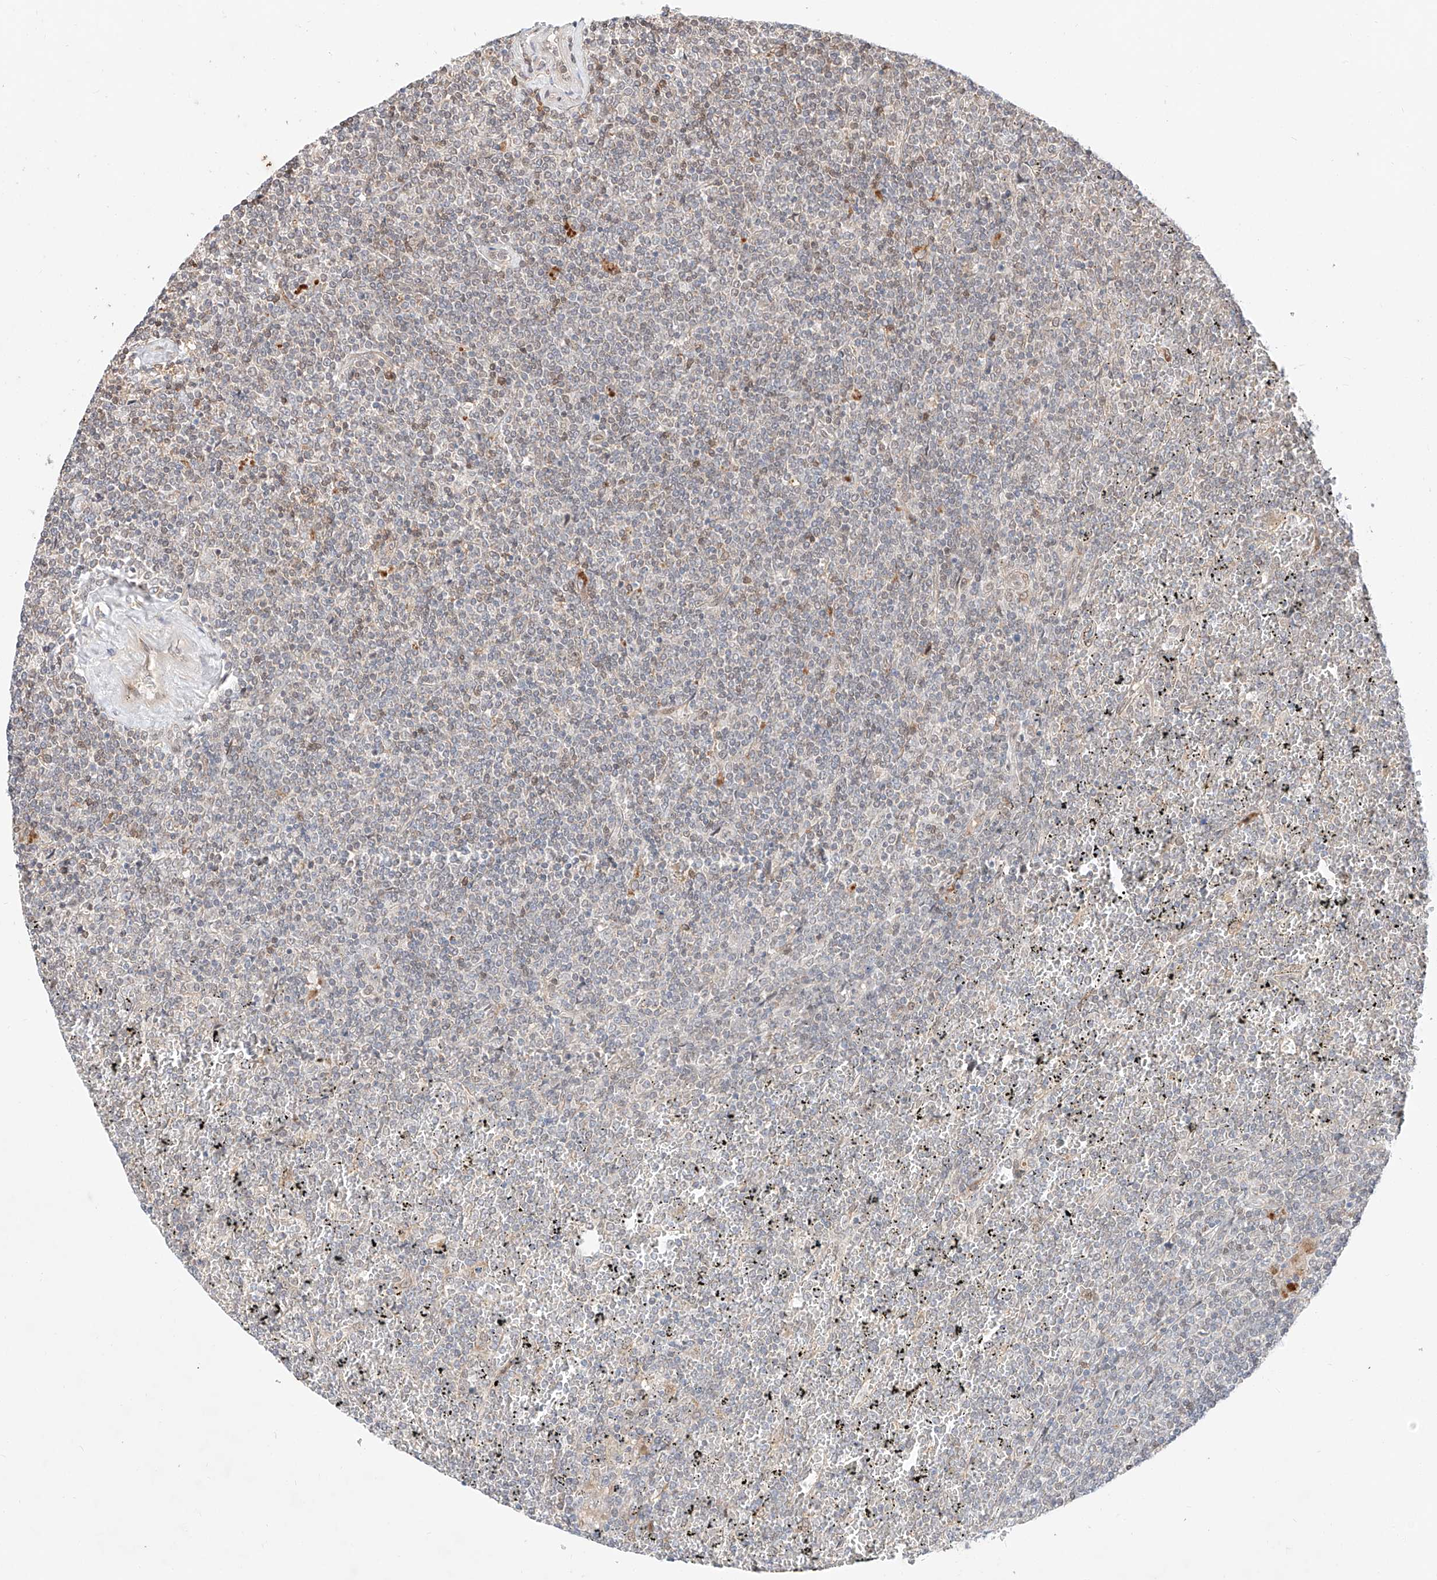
{"staining": {"intensity": "negative", "quantity": "none", "location": "none"}, "tissue": "lymphoma", "cell_type": "Tumor cells", "image_type": "cancer", "snomed": [{"axis": "morphology", "description": "Malignant lymphoma, non-Hodgkin's type, Low grade"}, {"axis": "topography", "description": "Spleen"}], "caption": "High power microscopy micrograph of an immunohistochemistry micrograph of lymphoma, revealing no significant expression in tumor cells.", "gene": "GCNT1", "patient": {"sex": "female", "age": 19}}